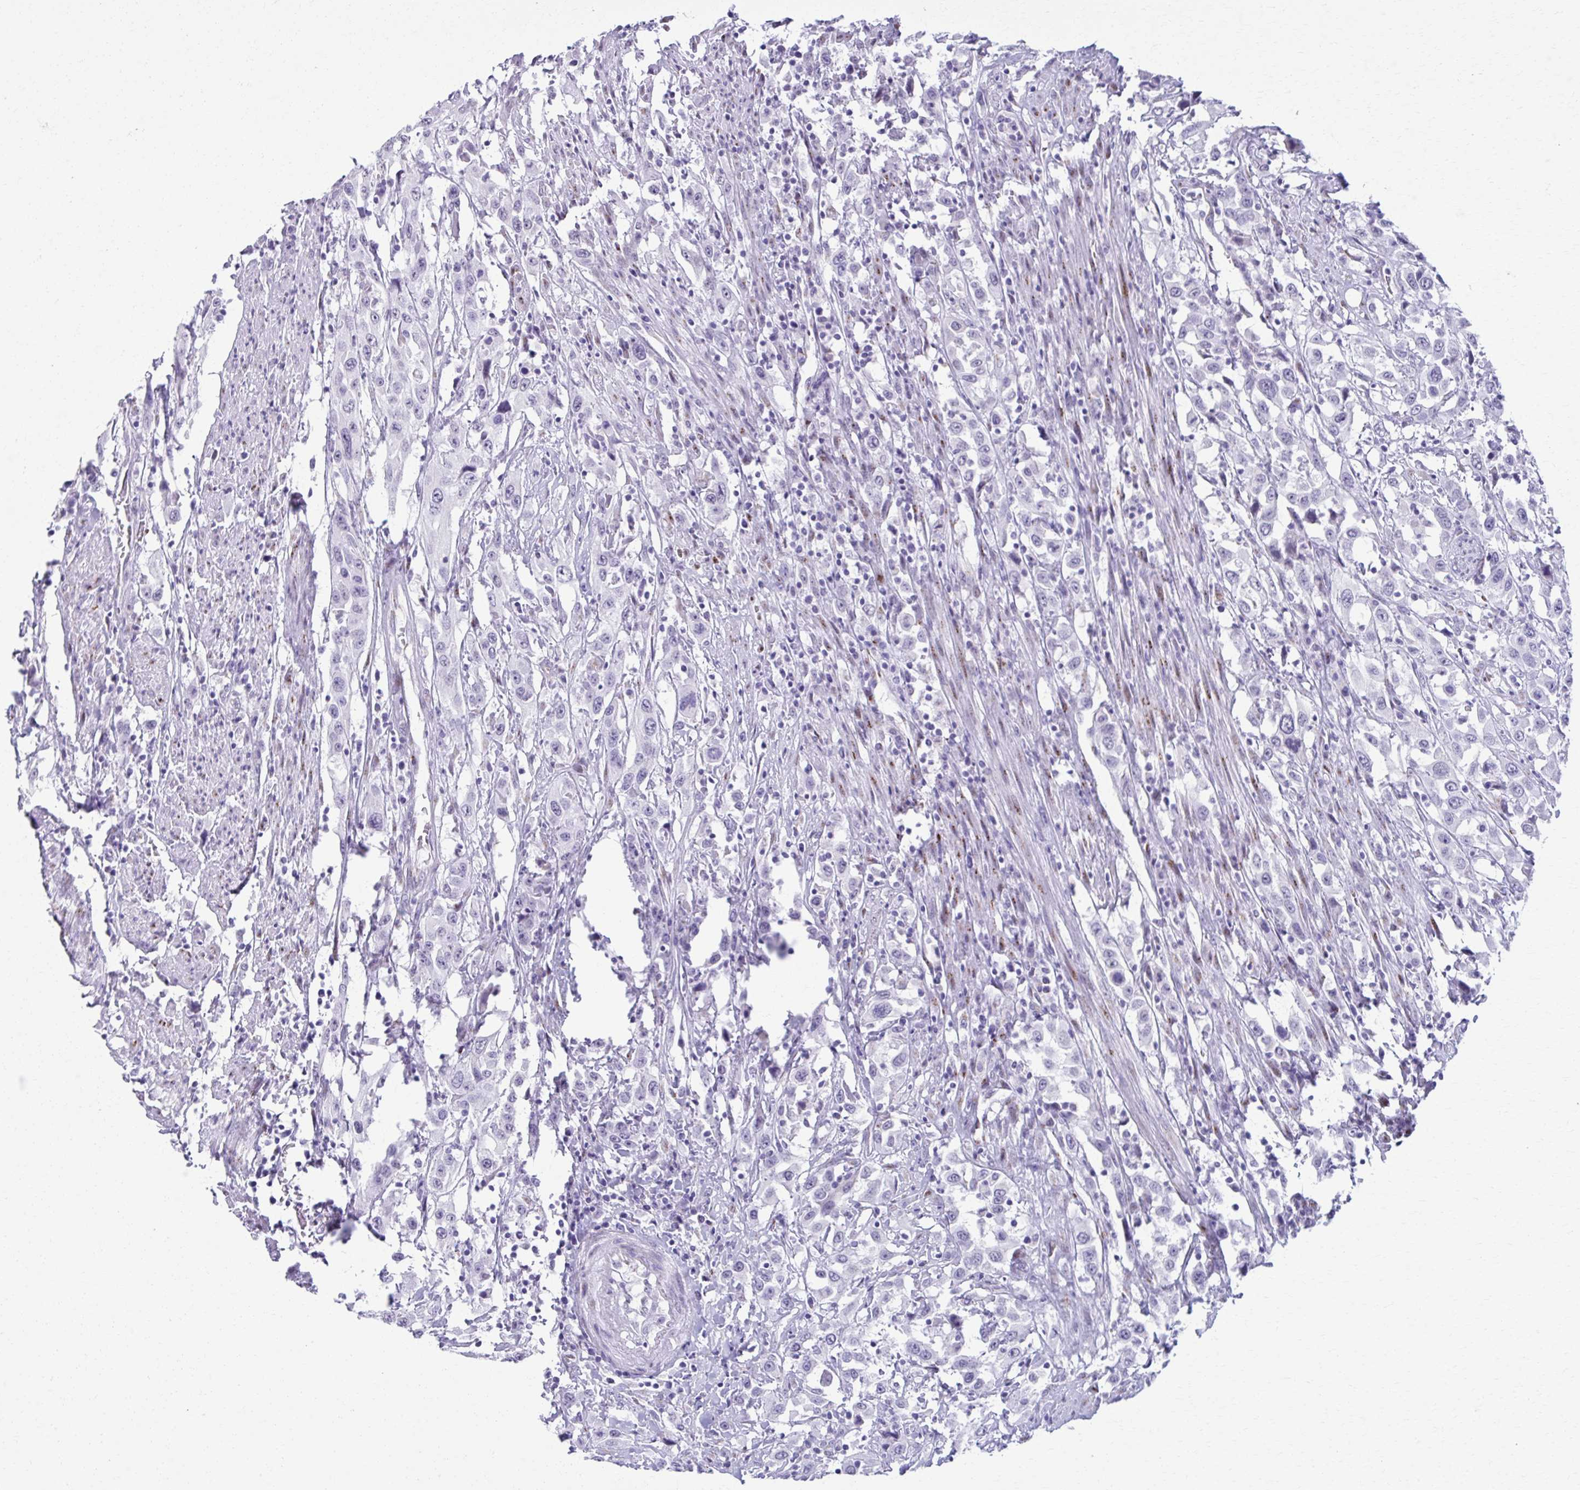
{"staining": {"intensity": "negative", "quantity": "none", "location": "none"}, "tissue": "urothelial cancer", "cell_type": "Tumor cells", "image_type": "cancer", "snomed": [{"axis": "morphology", "description": "Urothelial carcinoma, High grade"}, {"axis": "topography", "description": "Urinary bladder"}], "caption": "Immunohistochemistry of human urothelial carcinoma (high-grade) reveals no staining in tumor cells. Brightfield microscopy of immunohistochemistry (IHC) stained with DAB (brown) and hematoxylin (blue), captured at high magnification.", "gene": "ZNF682", "patient": {"sex": "male", "age": 61}}